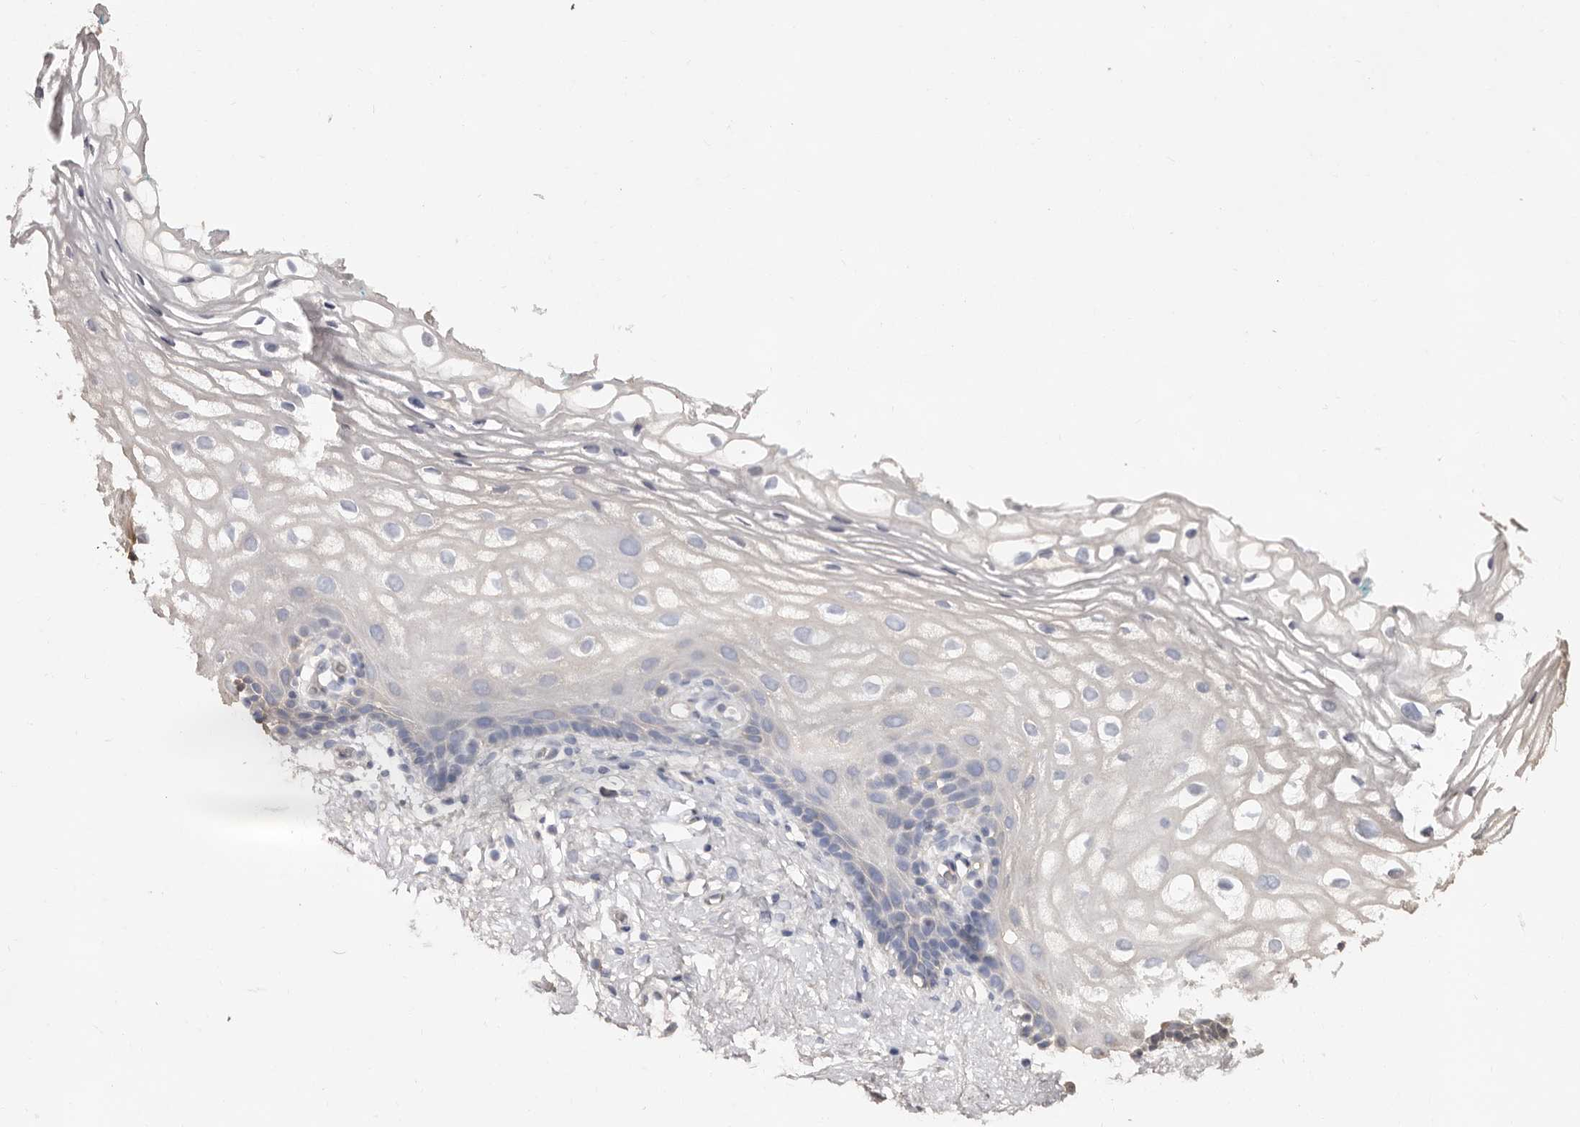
{"staining": {"intensity": "weak", "quantity": "25%-75%", "location": "cytoplasmic/membranous"}, "tissue": "vagina", "cell_type": "Squamous epithelial cells", "image_type": "normal", "snomed": [{"axis": "morphology", "description": "Normal tissue, NOS"}, {"axis": "morphology", "description": "Adenocarcinoma, NOS"}, {"axis": "topography", "description": "Rectum"}, {"axis": "topography", "description": "Vagina"}], "caption": "A brown stain highlights weak cytoplasmic/membranous positivity of a protein in squamous epithelial cells of normal vagina.", "gene": "COQ8B", "patient": {"sex": "female", "age": 71}}